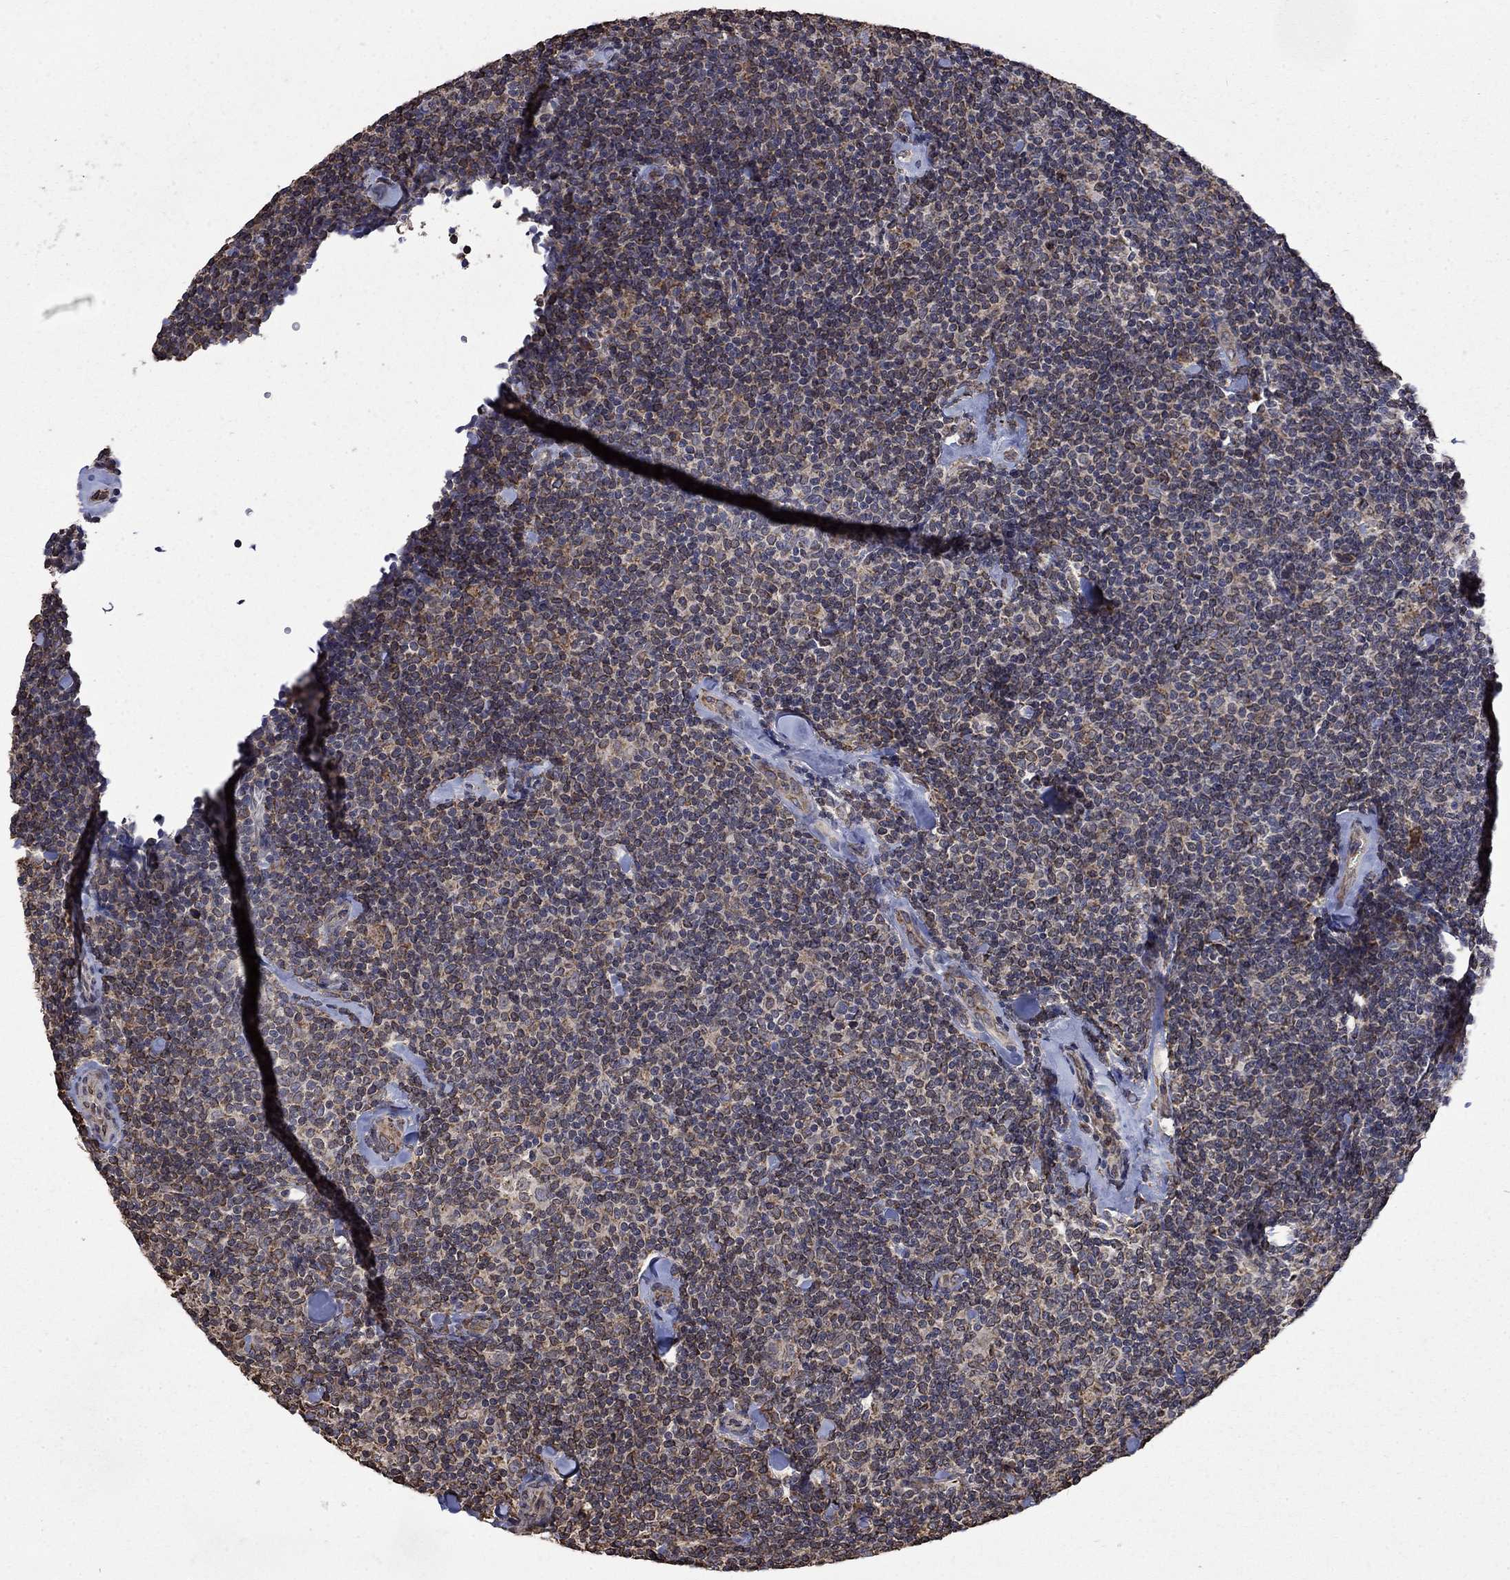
{"staining": {"intensity": "moderate", "quantity": "<25%", "location": "cytoplasmic/membranous"}, "tissue": "lymphoma", "cell_type": "Tumor cells", "image_type": "cancer", "snomed": [{"axis": "morphology", "description": "Malignant lymphoma, non-Hodgkin's type, Low grade"}, {"axis": "topography", "description": "Lymph node"}], "caption": "Immunohistochemistry (IHC) (DAB) staining of human low-grade malignant lymphoma, non-Hodgkin's type reveals moderate cytoplasmic/membranous protein positivity in approximately <25% of tumor cells.", "gene": "ESRRA", "patient": {"sex": "female", "age": 56}}